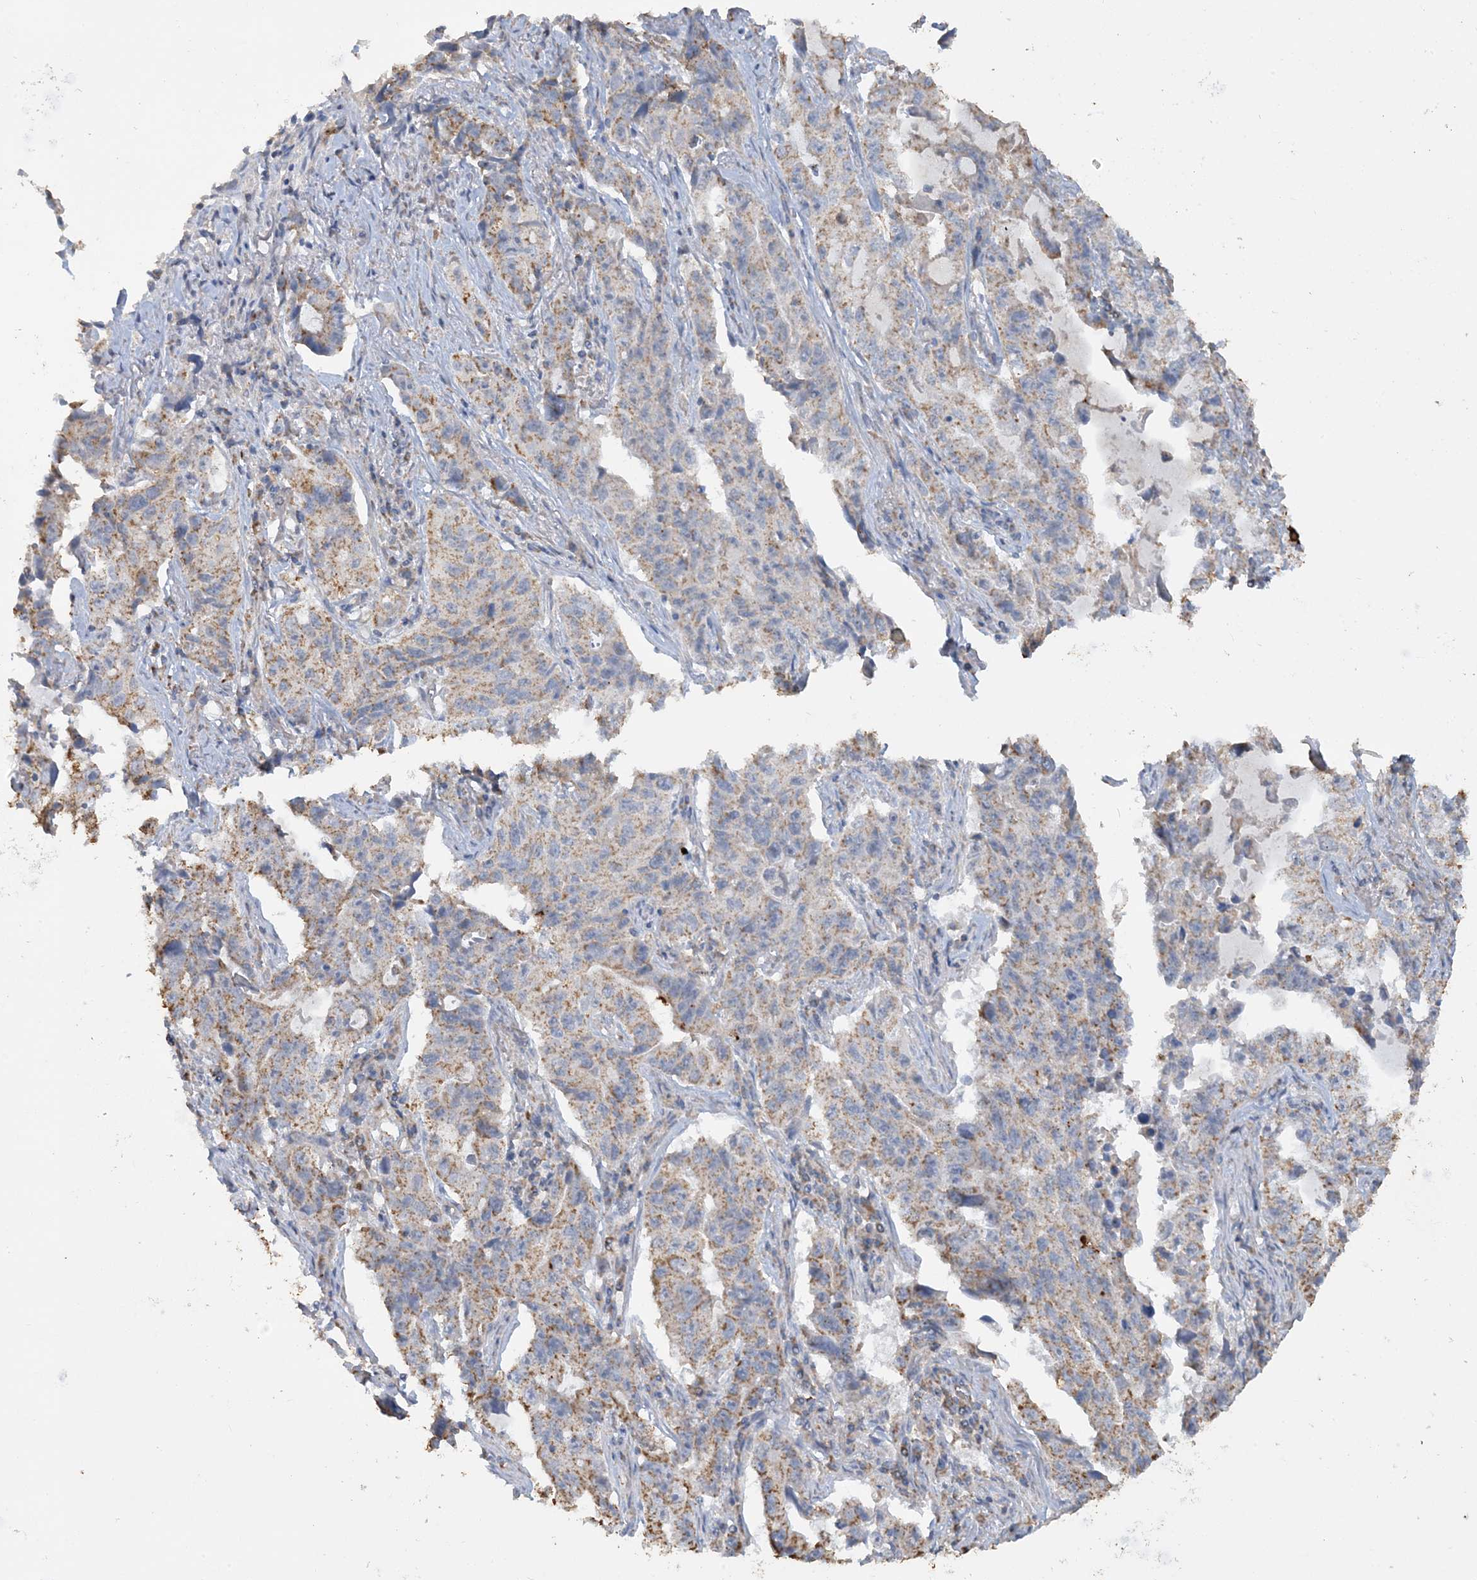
{"staining": {"intensity": "moderate", "quantity": ">75%", "location": "cytoplasmic/membranous"}, "tissue": "lung cancer", "cell_type": "Tumor cells", "image_type": "cancer", "snomed": [{"axis": "morphology", "description": "Adenocarcinoma, NOS"}, {"axis": "topography", "description": "Lung"}], "caption": "A medium amount of moderate cytoplasmic/membranous expression is seen in about >75% of tumor cells in lung cancer (adenocarcinoma) tissue.", "gene": "SFMBT2", "patient": {"sex": "female", "age": 51}}